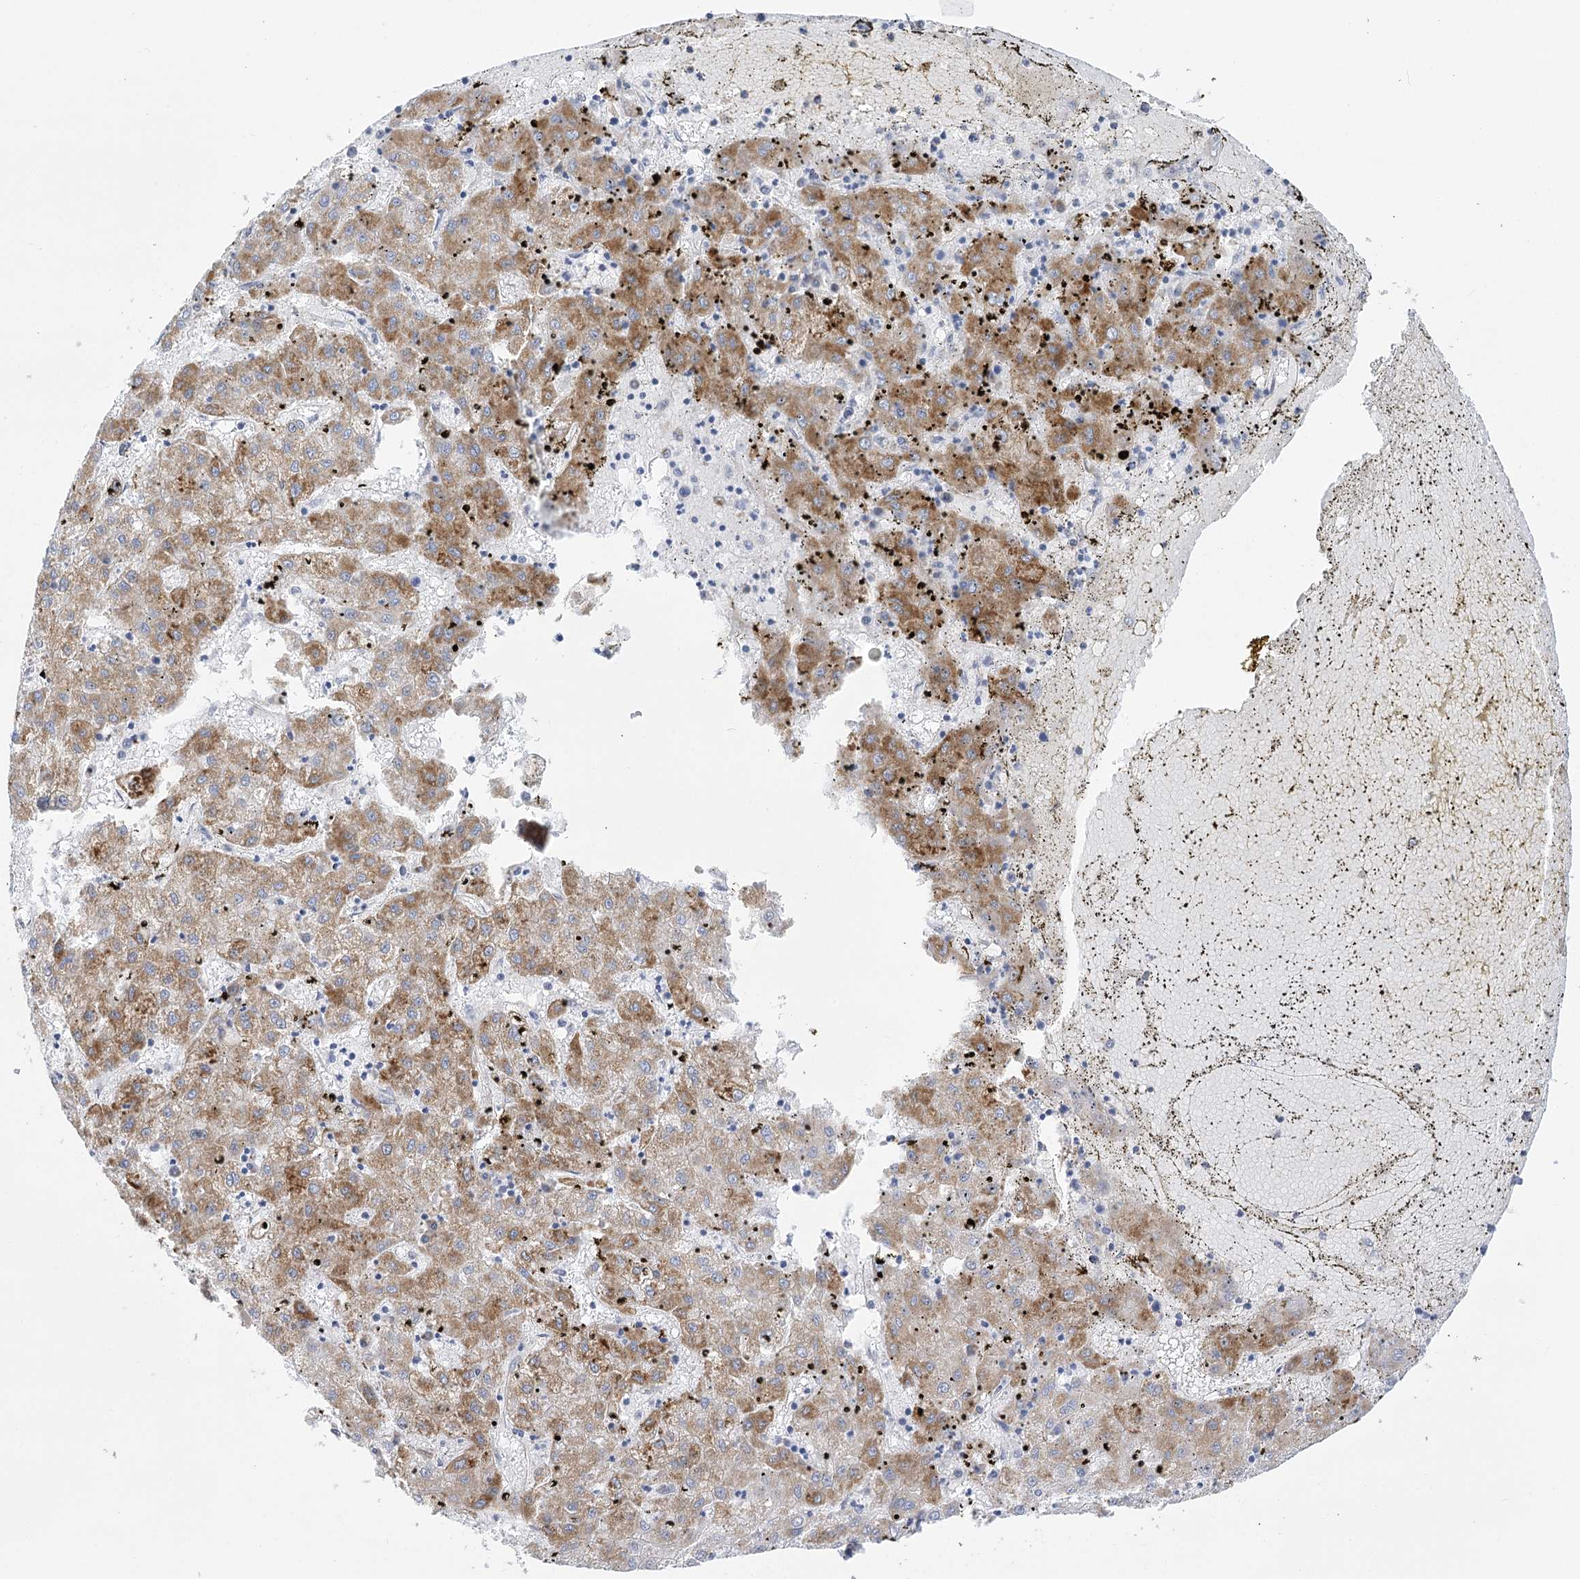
{"staining": {"intensity": "moderate", "quantity": ">75%", "location": "cytoplasmic/membranous"}, "tissue": "liver cancer", "cell_type": "Tumor cells", "image_type": "cancer", "snomed": [{"axis": "morphology", "description": "Carcinoma, Hepatocellular, NOS"}, {"axis": "topography", "description": "Liver"}], "caption": "The photomicrograph reveals a brown stain indicating the presence of a protein in the cytoplasmic/membranous of tumor cells in liver cancer.", "gene": "DHTKD1", "patient": {"sex": "male", "age": 72}}